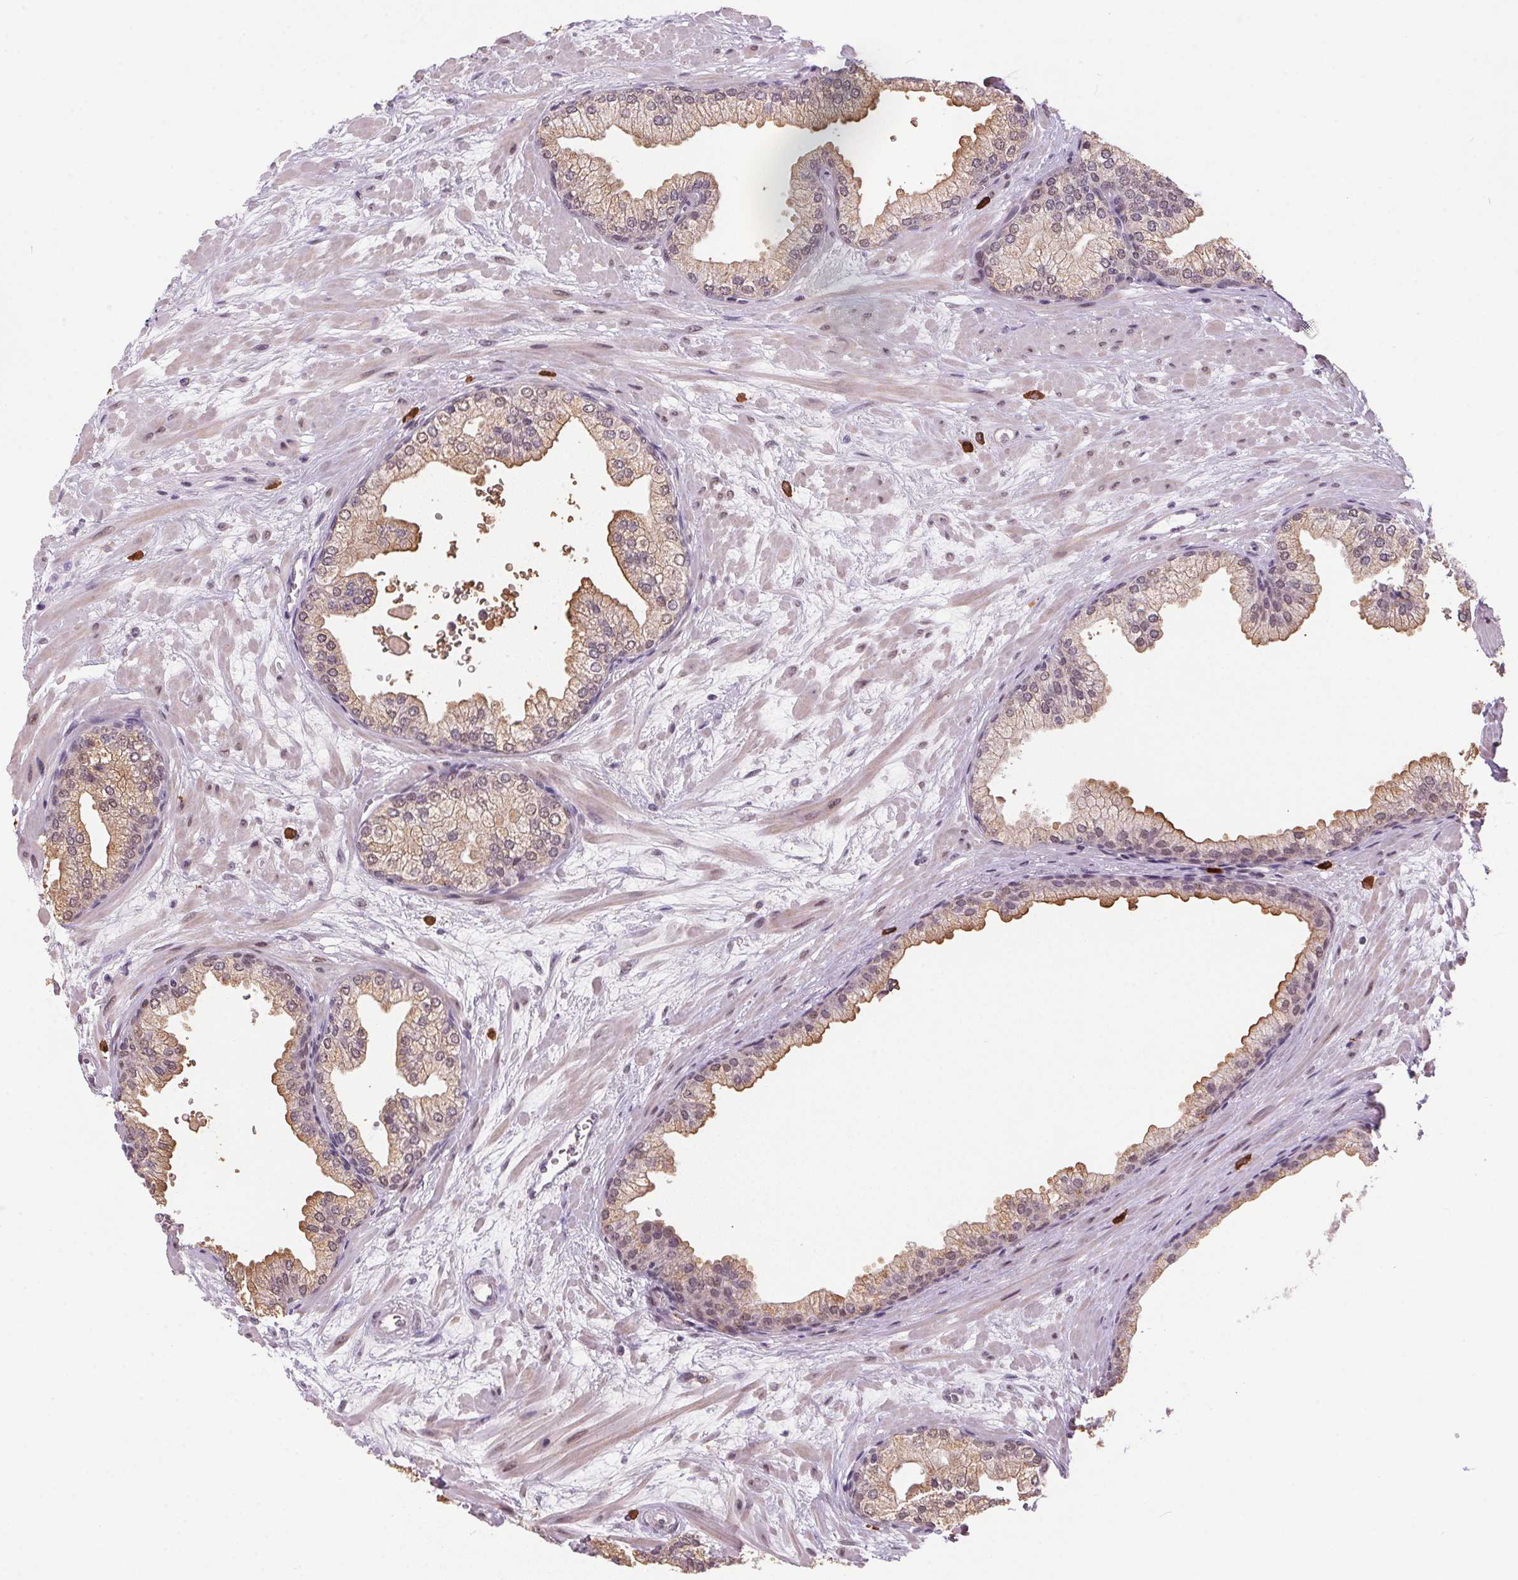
{"staining": {"intensity": "moderate", "quantity": ">75%", "location": "cytoplasmic/membranous"}, "tissue": "prostate", "cell_type": "Glandular cells", "image_type": "normal", "snomed": [{"axis": "morphology", "description": "Normal tissue, NOS"}, {"axis": "topography", "description": "Prostate"}, {"axis": "topography", "description": "Peripheral nerve tissue"}], "caption": "The histopathology image exhibits staining of unremarkable prostate, revealing moderate cytoplasmic/membranous protein positivity (brown color) within glandular cells. The staining was performed using DAB (3,3'-diaminobenzidine), with brown indicating positive protein expression. Nuclei are stained blue with hematoxylin.", "gene": "ZBTB4", "patient": {"sex": "male", "age": 61}}